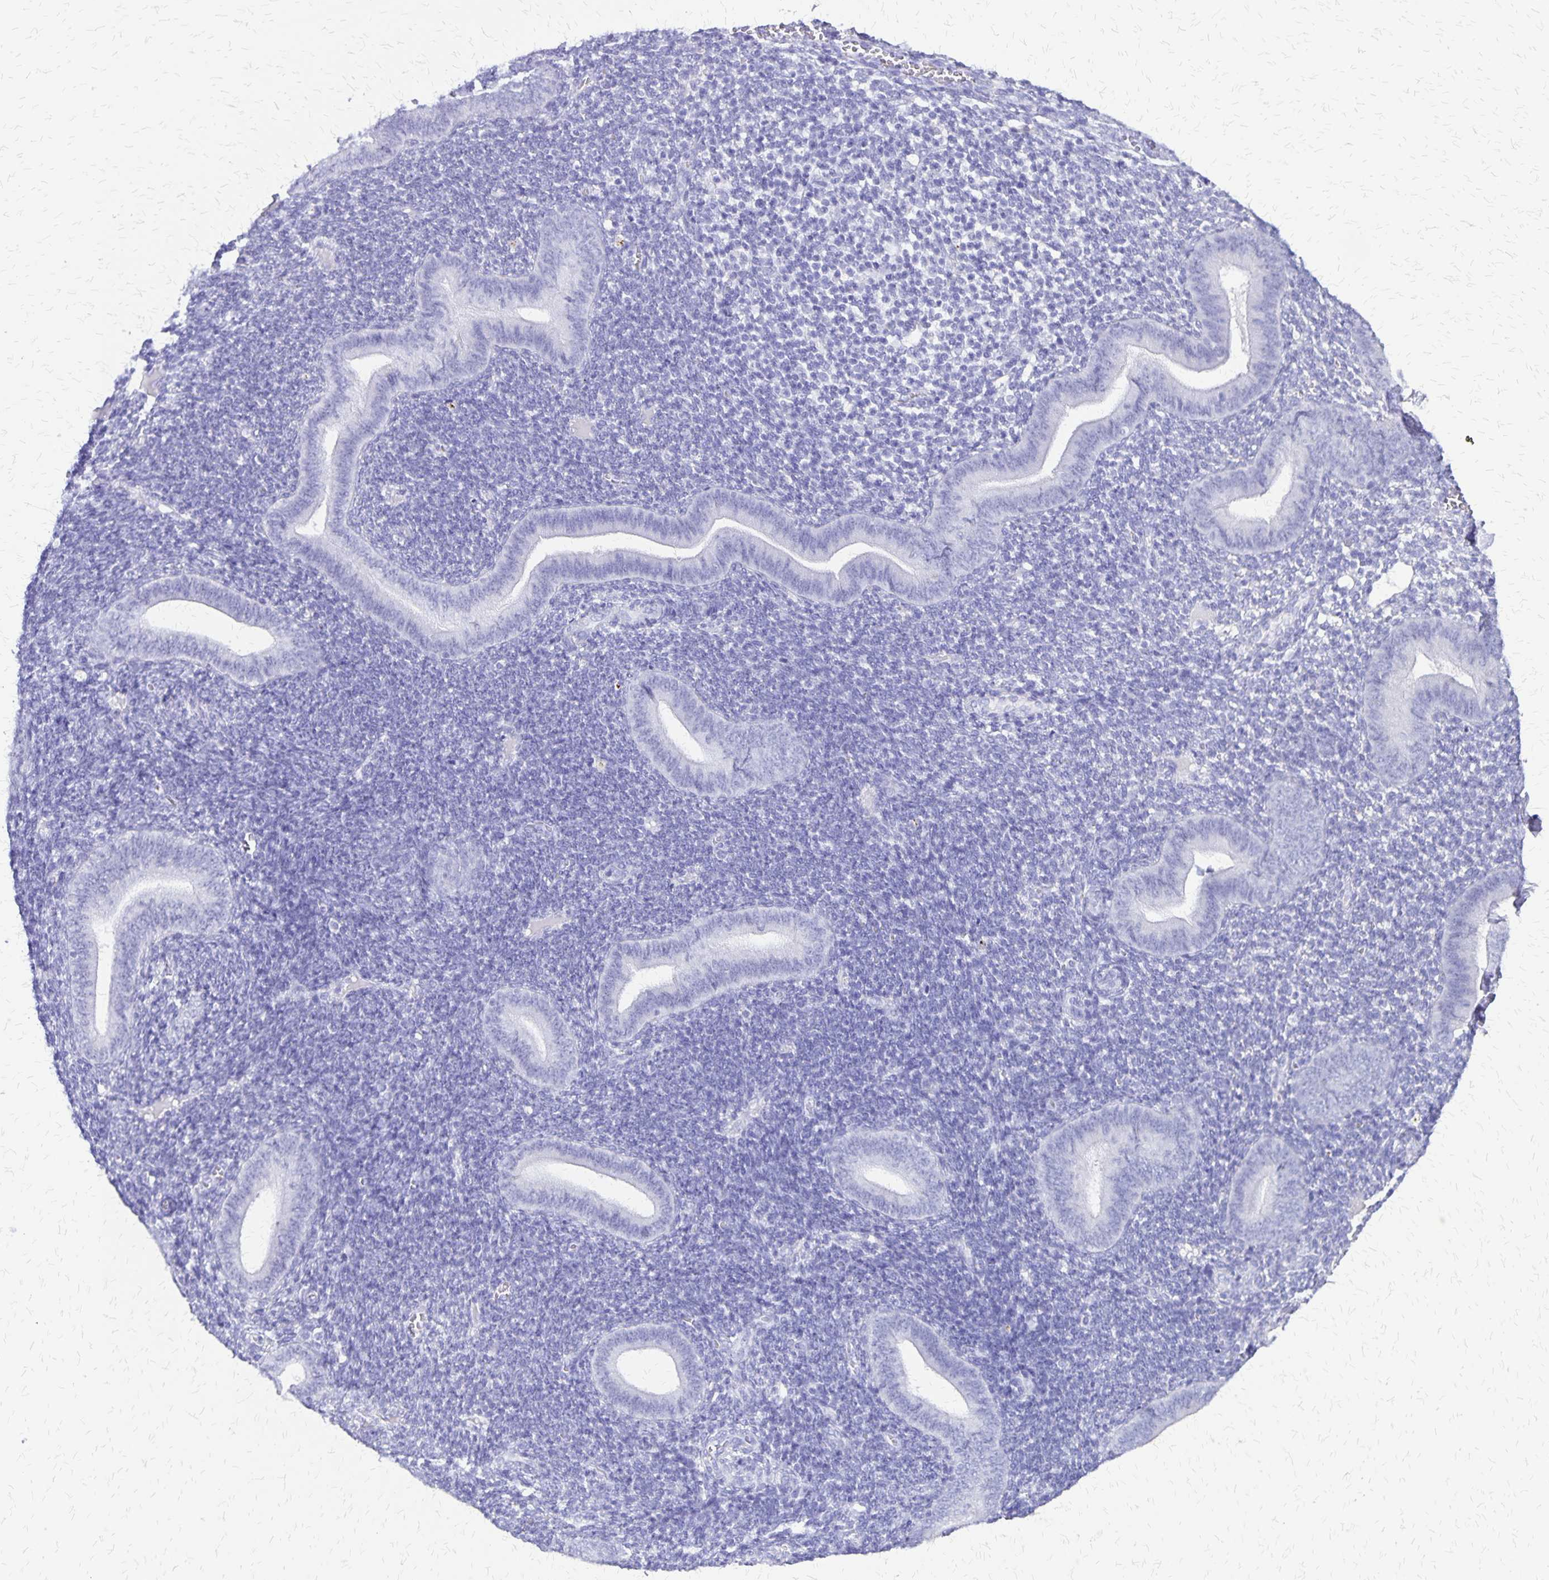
{"staining": {"intensity": "negative", "quantity": "none", "location": "none"}, "tissue": "endometrium", "cell_type": "Cells in endometrial stroma", "image_type": "normal", "snomed": [{"axis": "morphology", "description": "Normal tissue, NOS"}, {"axis": "topography", "description": "Endometrium"}], "caption": "Endometrium stained for a protein using IHC displays no expression cells in endometrial stroma.", "gene": "SLC13A2", "patient": {"sex": "female", "age": 25}}